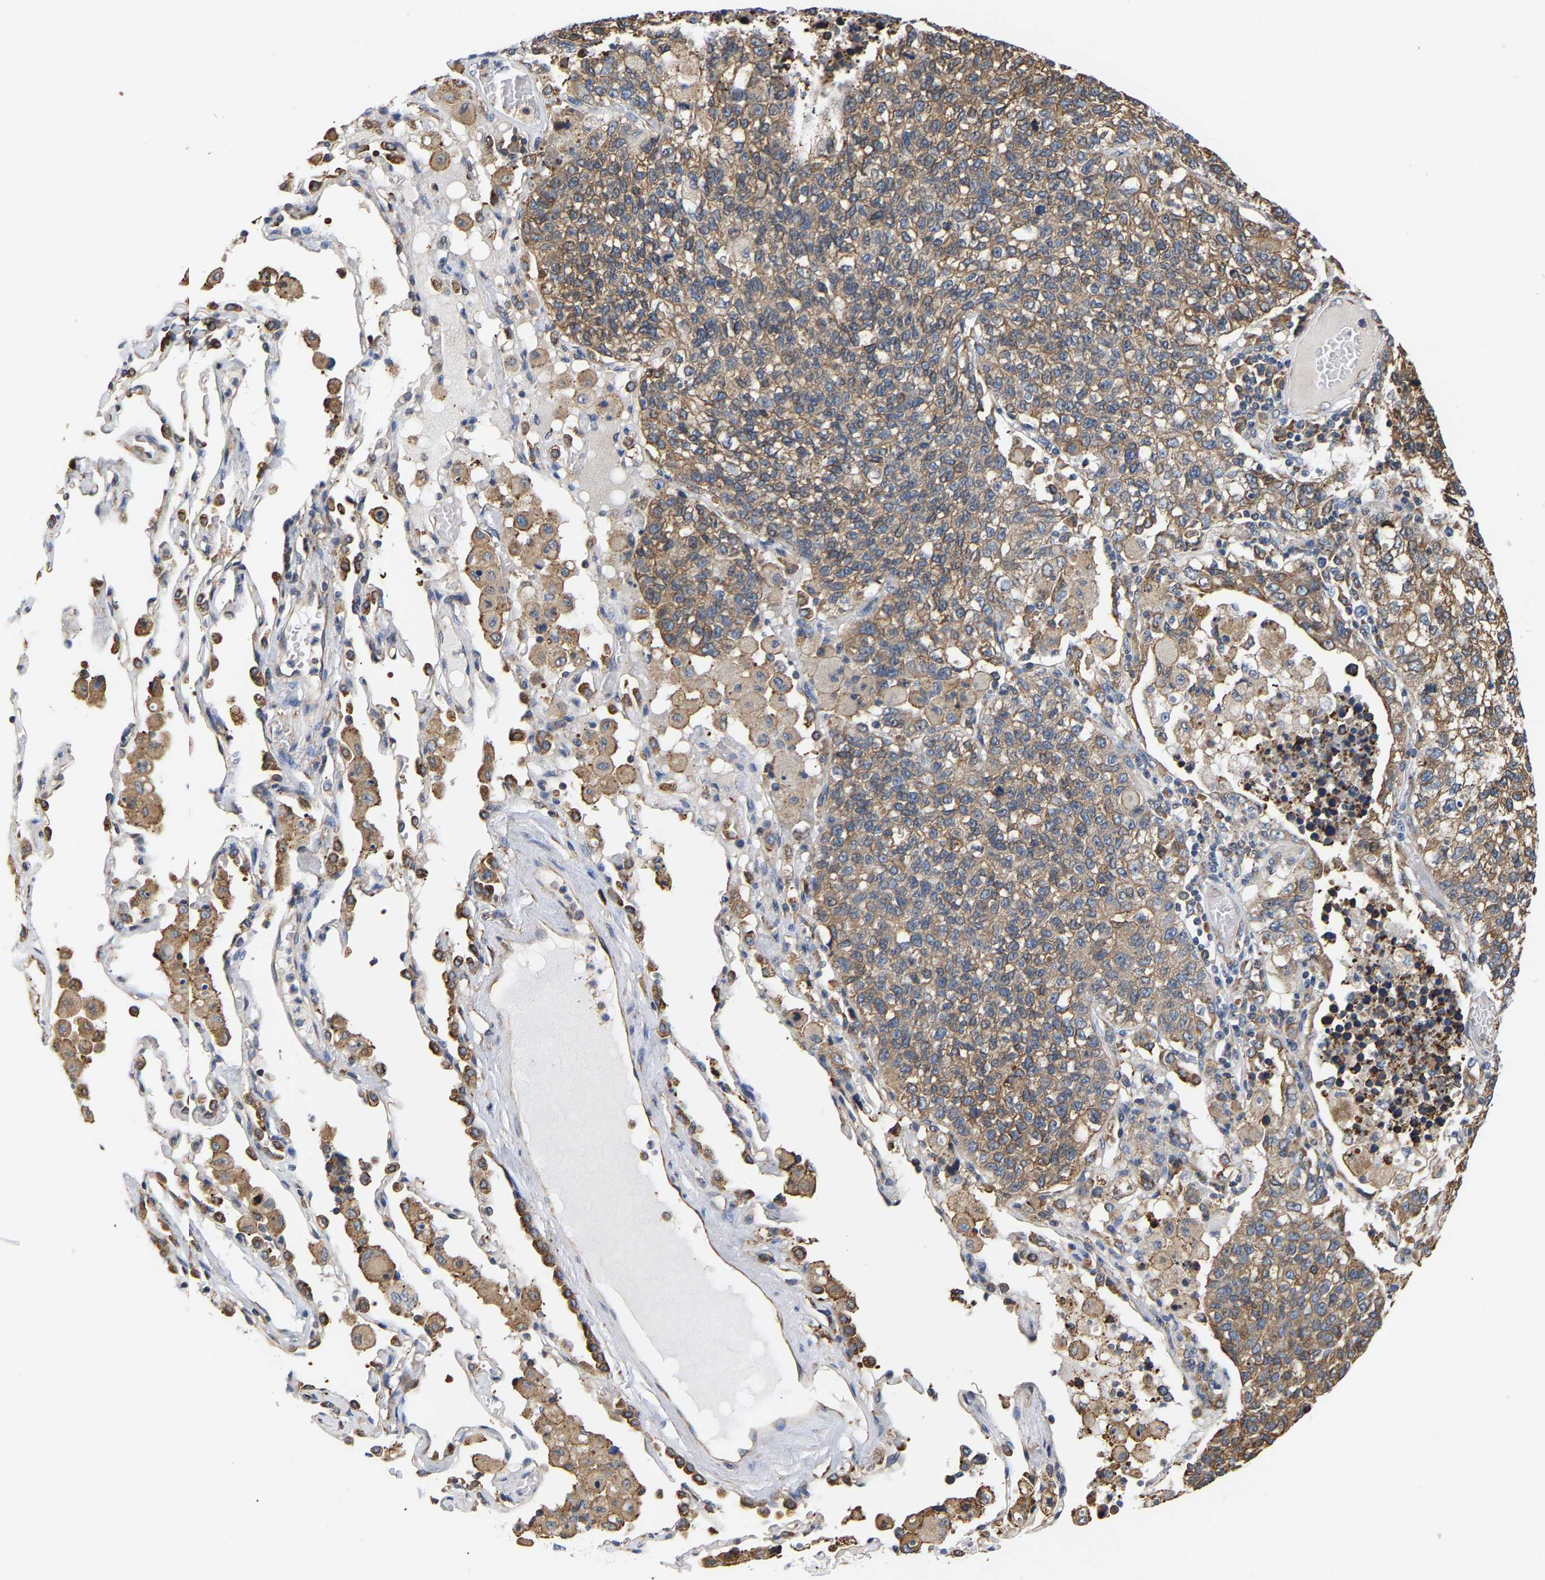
{"staining": {"intensity": "moderate", "quantity": ">75%", "location": "cytoplasmic/membranous"}, "tissue": "lung cancer", "cell_type": "Tumor cells", "image_type": "cancer", "snomed": [{"axis": "morphology", "description": "Adenocarcinoma, NOS"}, {"axis": "topography", "description": "Lung"}], "caption": "Lung cancer stained with DAB (3,3'-diaminobenzidine) immunohistochemistry (IHC) reveals medium levels of moderate cytoplasmic/membranous staining in about >75% of tumor cells.", "gene": "ARAP1", "patient": {"sex": "male", "age": 49}}